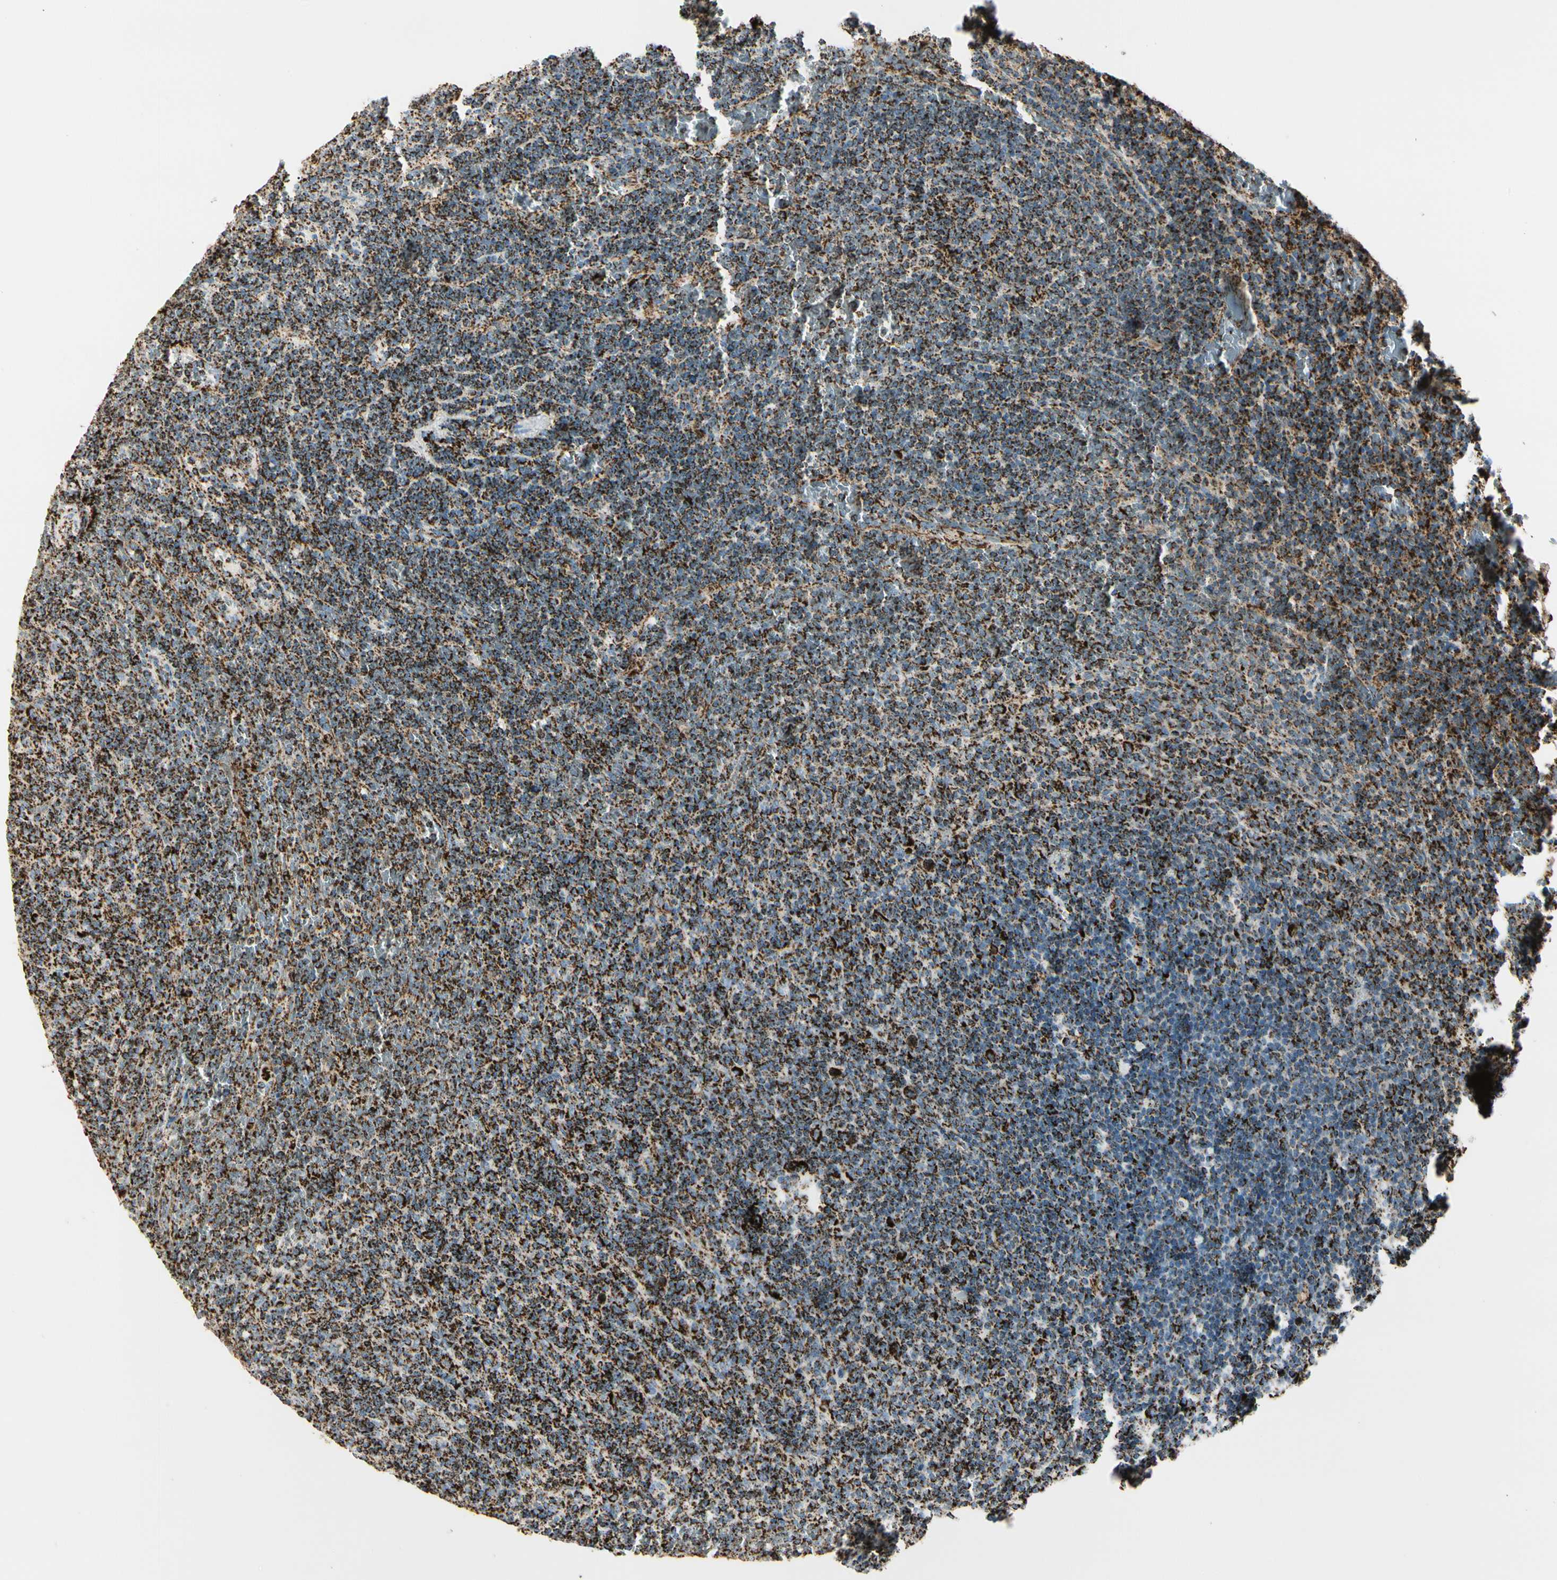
{"staining": {"intensity": "strong", "quantity": ">75%", "location": "cytoplasmic/membranous"}, "tissue": "lymphoma", "cell_type": "Tumor cells", "image_type": "cancer", "snomed": [{"axis": "morphology", "description": "Malignant lymphoma, non-Hodgkin's type, Low grade"}, {"axis": "topography", "description": "Spleen"}], "caption": "IHC (DAB (3,3'-diaminobenzidine)) staining of human low-grade malignant lymphoma, non-Hodgkin's type exhibits strong cytoplasmic/membranous protein staining in approximately >75% of tumor cells.", "gene": "ME2", "patient": {"sex": "female", "age": 50}}